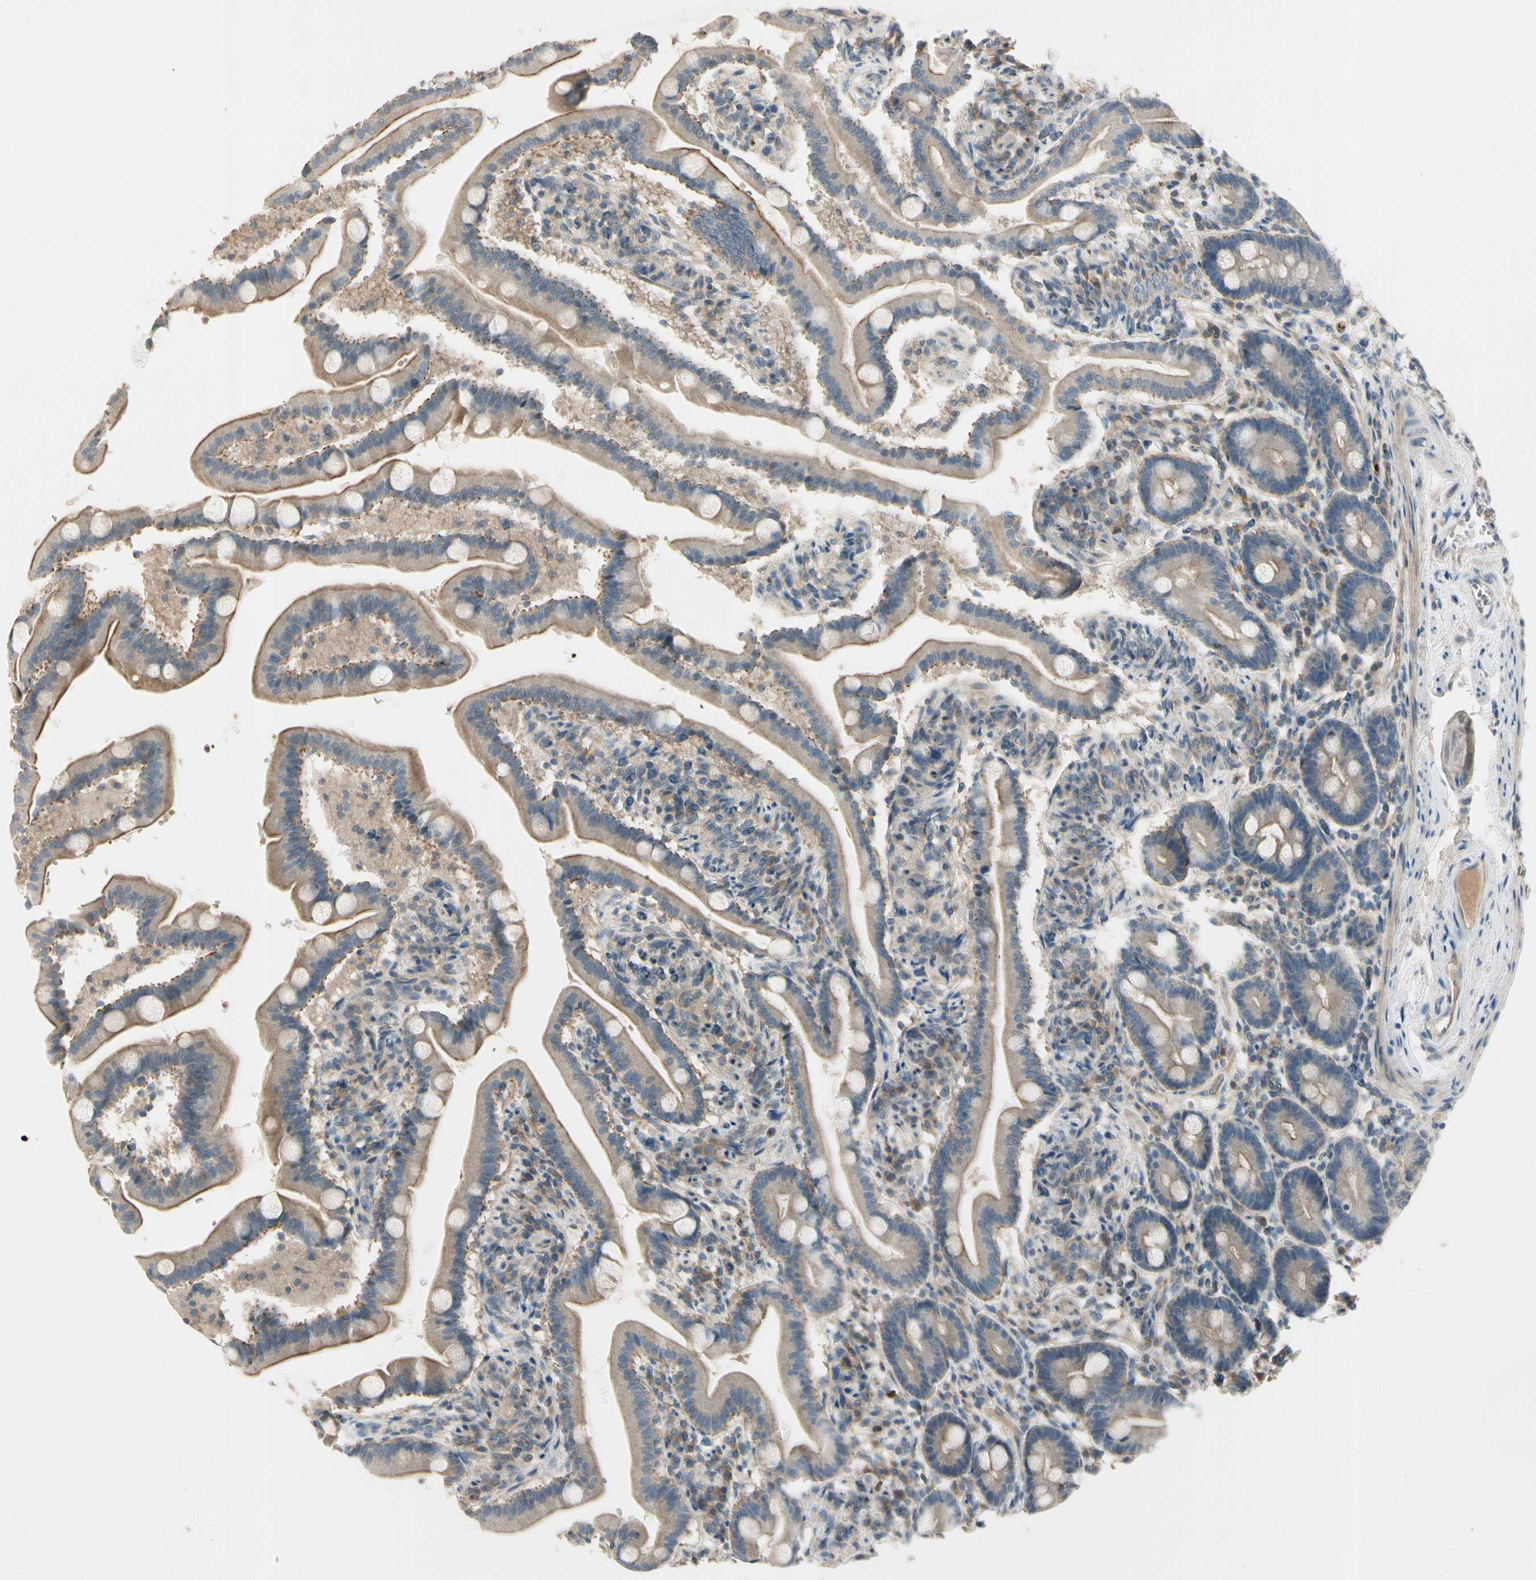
{"staining": {"intensity": "moderate", "quantity": ">75%", "location": "cytoplasmic/membranous"}, "tissue": "duodenum", "cell_type": "Glandular cells", "image_type": "normal", "snomed": [{"axis": "morphology", "description": "Normal tissue, NOS"}, {"axis": "topography", "description": "Duodenum"}], "caption": "A high-resolution histopathology image shows immunohistochemistry staining of unremarkable duodenum, which exhibits moderate cytoplasmic/membranous expression in about >75% of glandular cells.", "gene": "PPP3CB", "patient": {"sex": "male", "age": 54}}